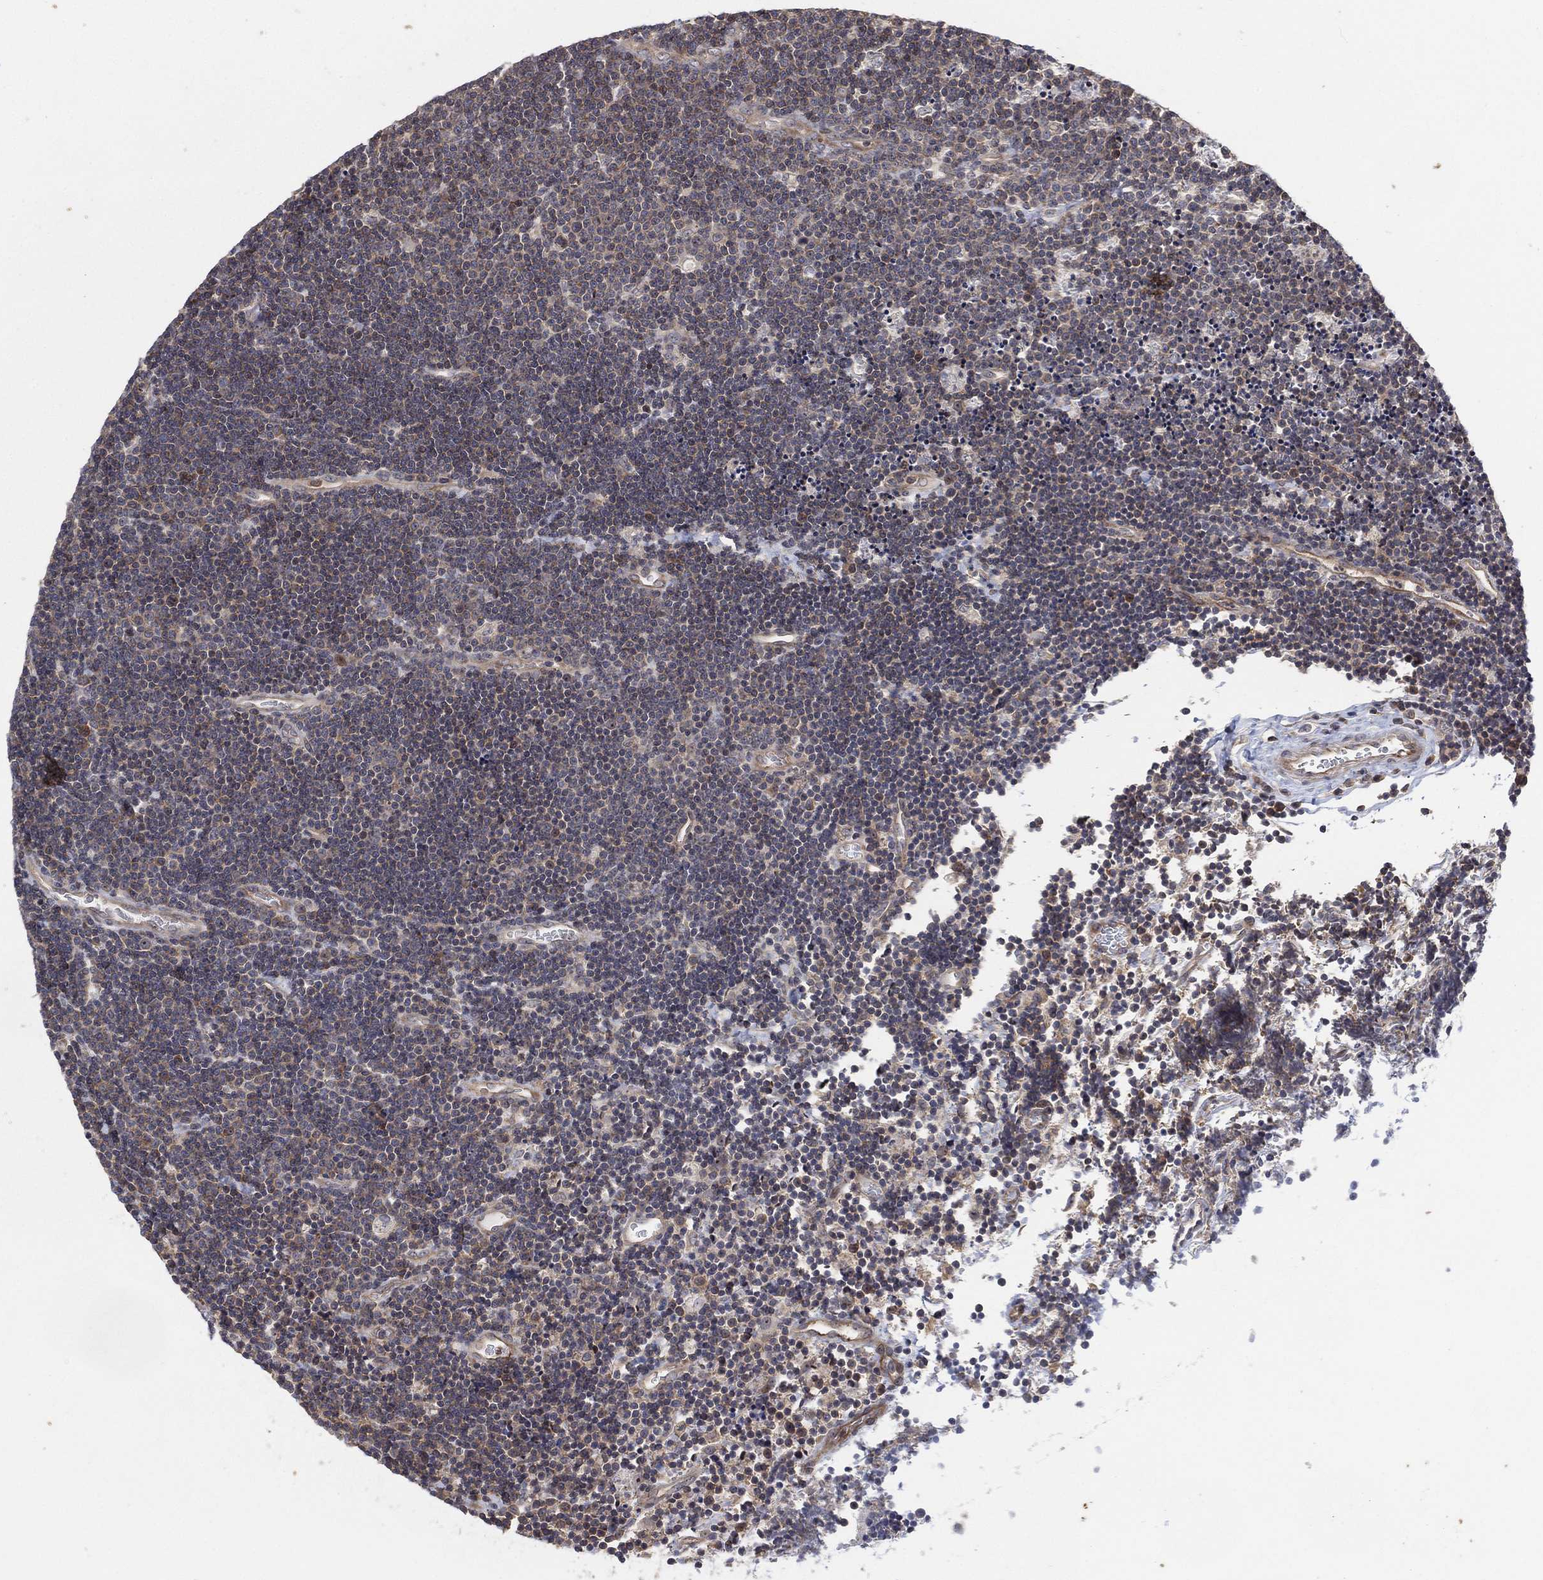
{"staining": {"intensity": "negative", "quantity": "none", "location": "none"}, "tissue": "lymphoma", "cell_type": "Tumor cells", "image_type": "cancer", "snomed": [{"axis": "morphology", "description": "Malignant lymphoma, non-Hodgkin's type, Low grade"}, {"axis": "topography", "description": "Brain"}], "caption": "Immunohistochemistry (IHC) micrograph of human malignant lymphoma, non-Hodgkin's type (low-grade) stained for a protein (brown), which reveals no expression in tumor cells.", "gene": "TMCO1", "patient": {"sex": "female", "age": 66}}